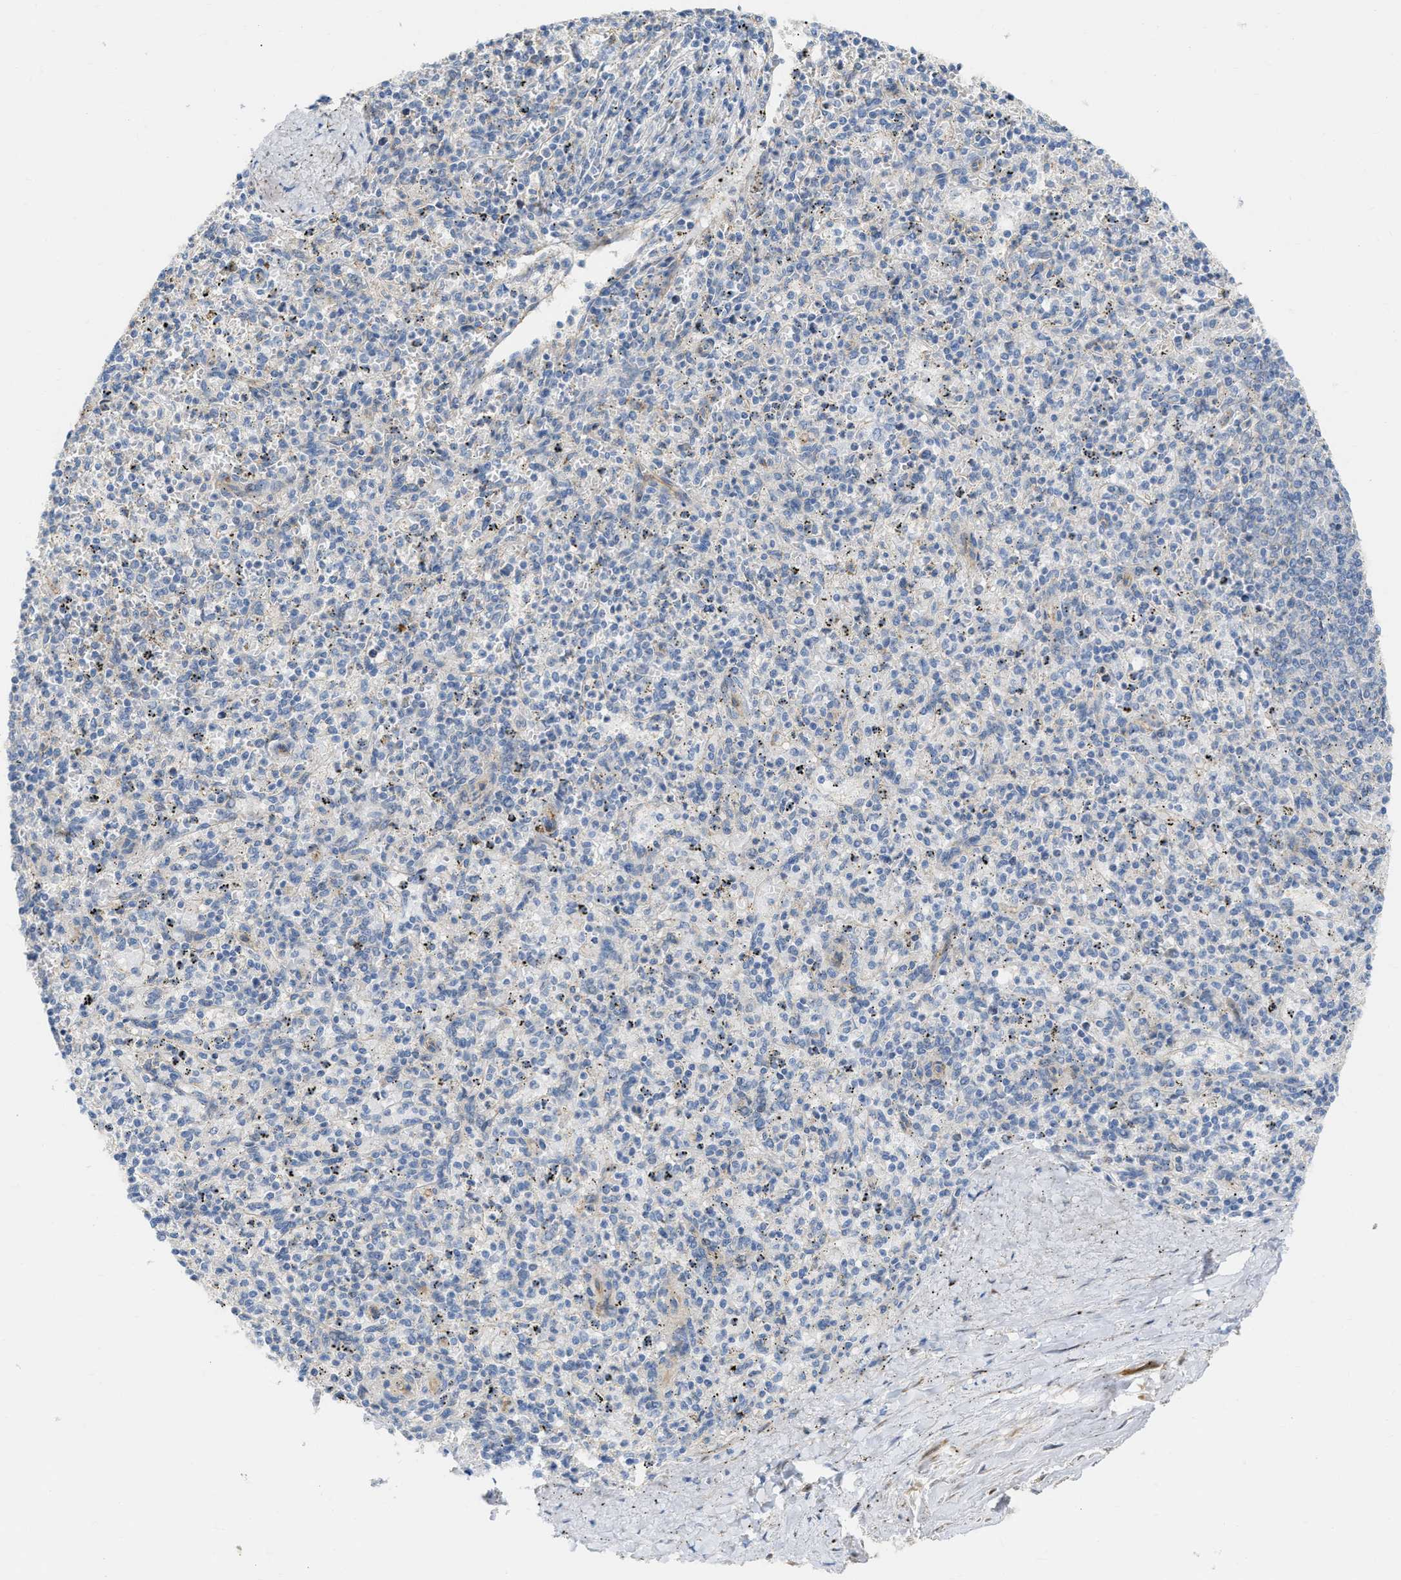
{"staining": {"intensity": "negative", "quantity": "none", "location": "none"}, "tissue": "spleen", "cell_type": "Cells in red pulp", "image_type": "normal", "snomed": [{"axis": "morphology", "description": "Normal tissue, NOS"}, {"axis": "topography", "description": "Spleen"}], "caption": "DAB (3,3'-diaminobenzidine) immunohistochemical staining of unremarkable spleen exhibits no significant positivity in cells in red pulp. Brightfield microscopy of IHC stained with DAB (brown) and hematoxylin (blue), captured at high magnification.", "gene": "FHL1", "patient": {"sex": "male", "age": 72}}